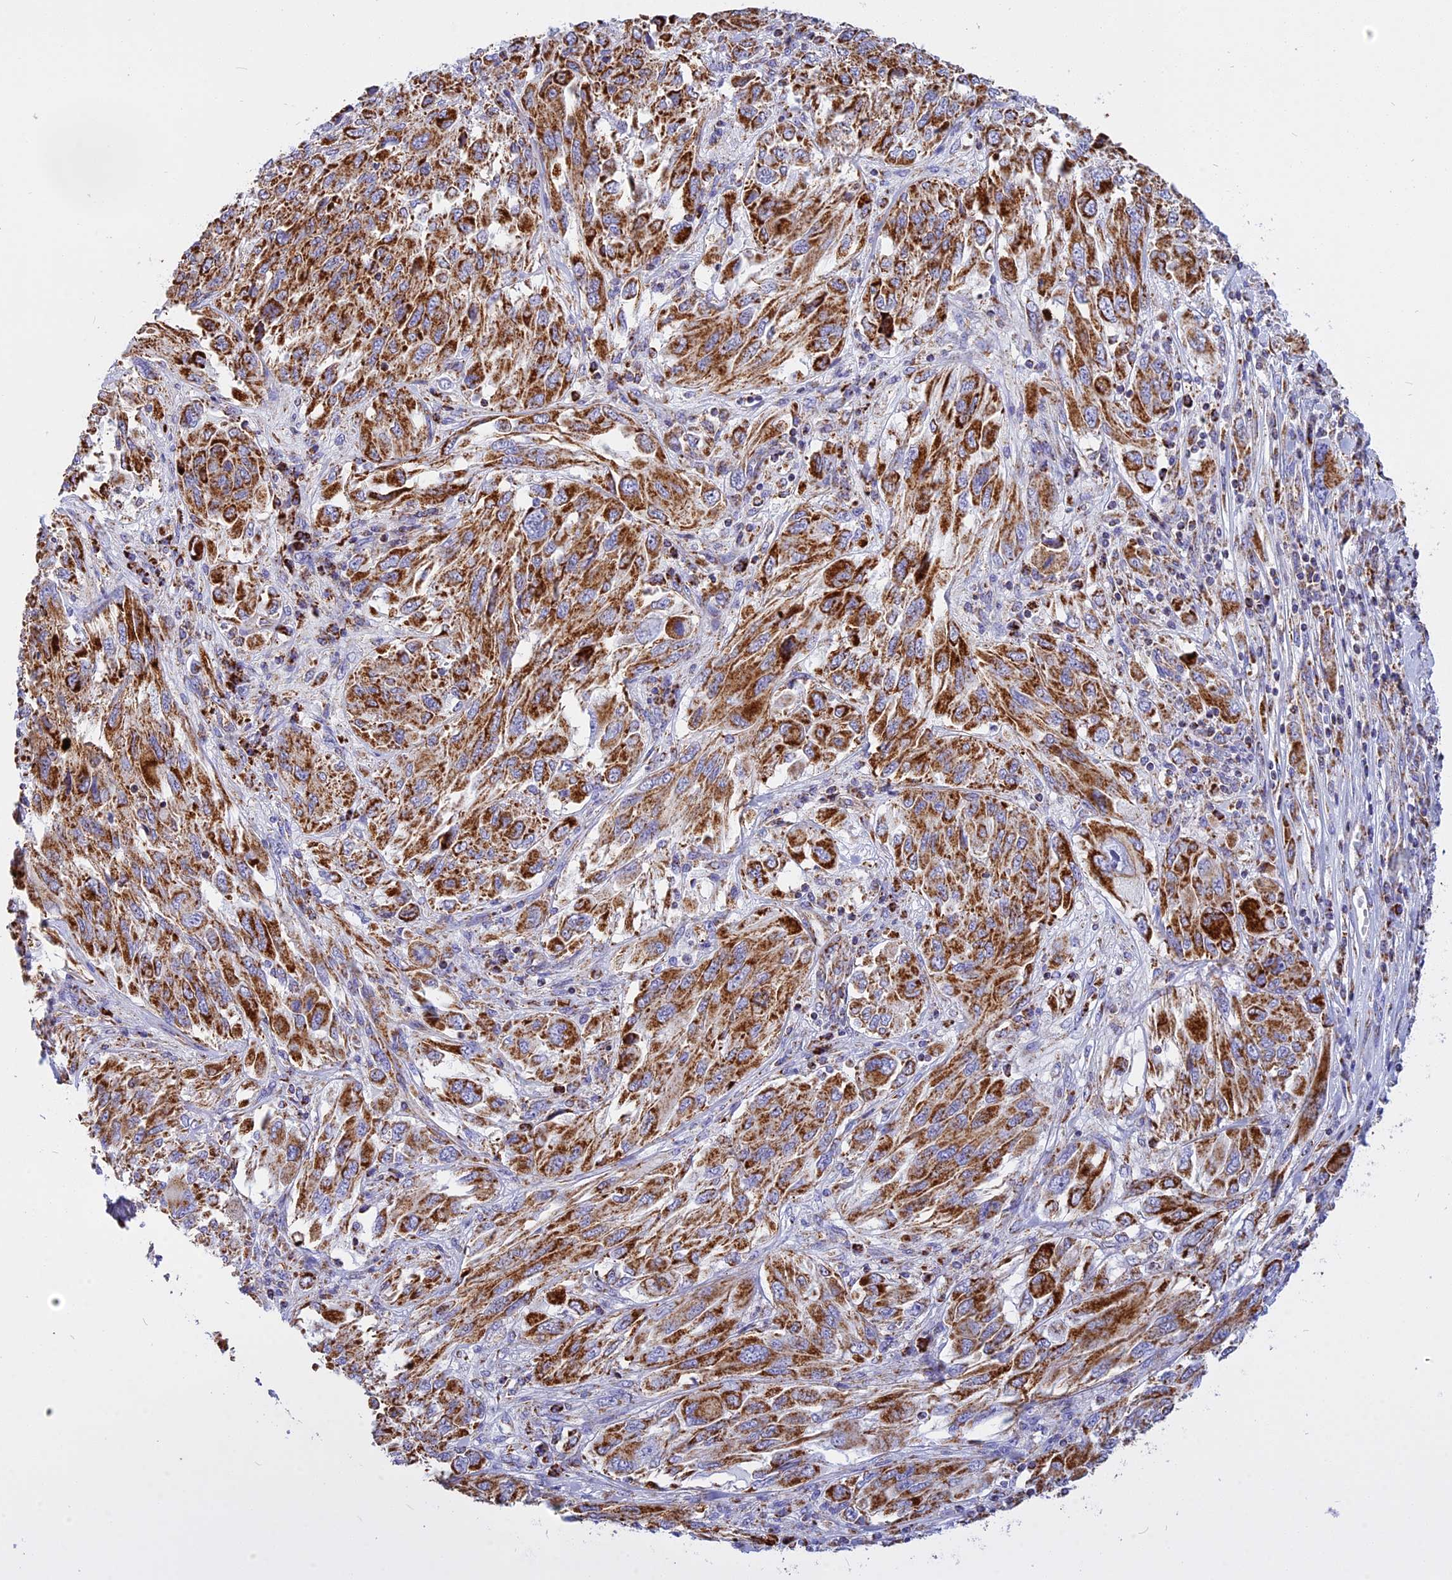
{"staining": {"intensity": "strong", "quantity": ">75%", "location": "cytoplasmic/membranous"}, "tissue": "melanoma", "cell_type": "Tumor cells", "image_type": "cancer", "snomed": [{"axis": "morphology", "description": "Malignant melanoma, NOS"}, {"axis": "topography", "description": "Skin"}], "caption": "Melanoma stained with DAB (3,3'-diaminobenzidine) IHC exhibits high levels of strong cytoplasmic/membranous staining in about >75% of tumor cells.", "gene": "VDAC2", "patient": {"sex": "female", "age": 91}}